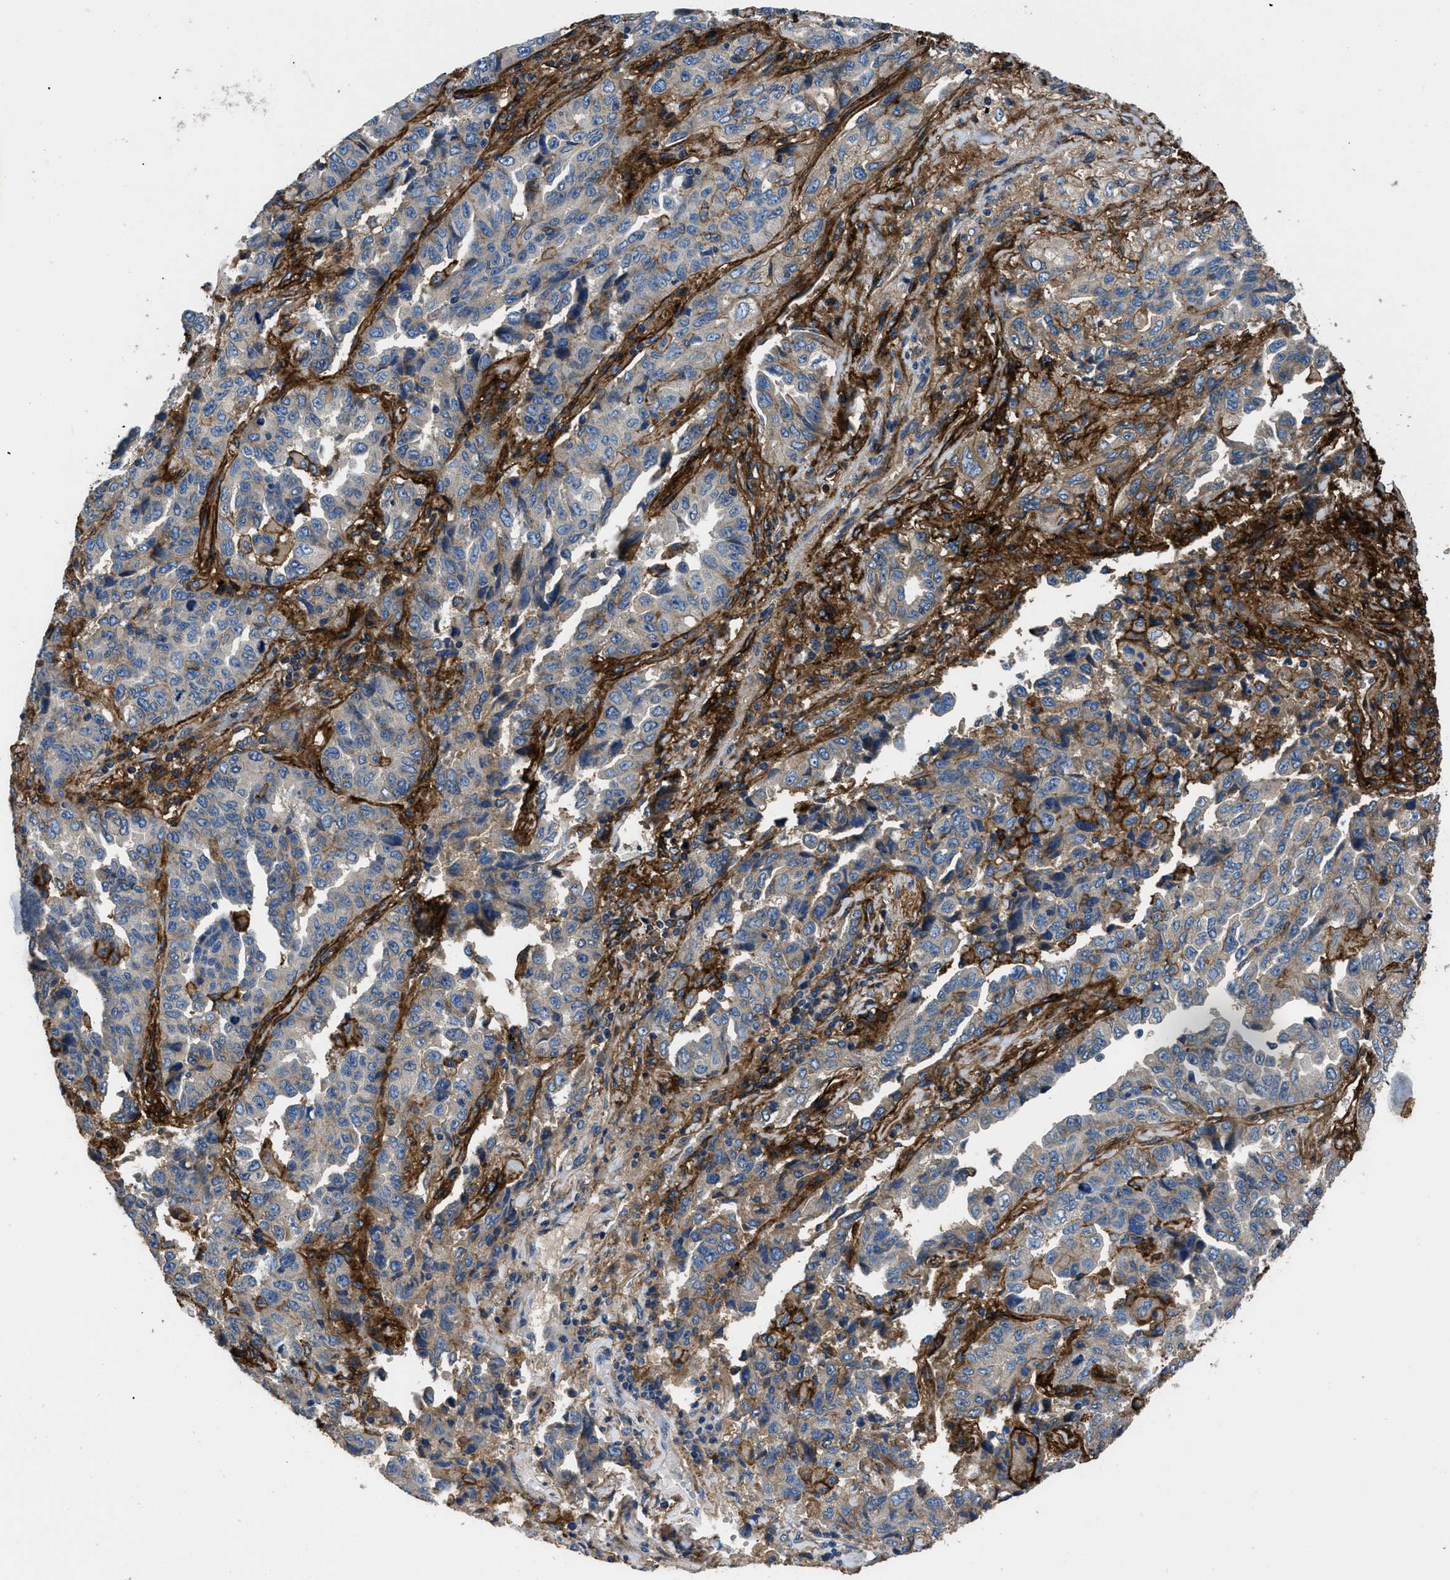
{"staining": {"intensity": "weak", "quantity": "25%-75%", "location": "cytoplasmic/membranous"}, "tissue": "lung cancer", "cell_type": "Tumor cells", "image_type": "cancer", "snomed": [{"axis": "morphology", "description": "Adenocarcinoma, NOS"}, {"axis": "topography", "description": "Lung"}], "caption": "Tumor cells demonstrate weak cytoplasmic/membranous staining in approximately 25%-75% of cells in lung adenocarcinoma.", "gene": "CD276", "patient": {"sex": "female", "age": 51}}